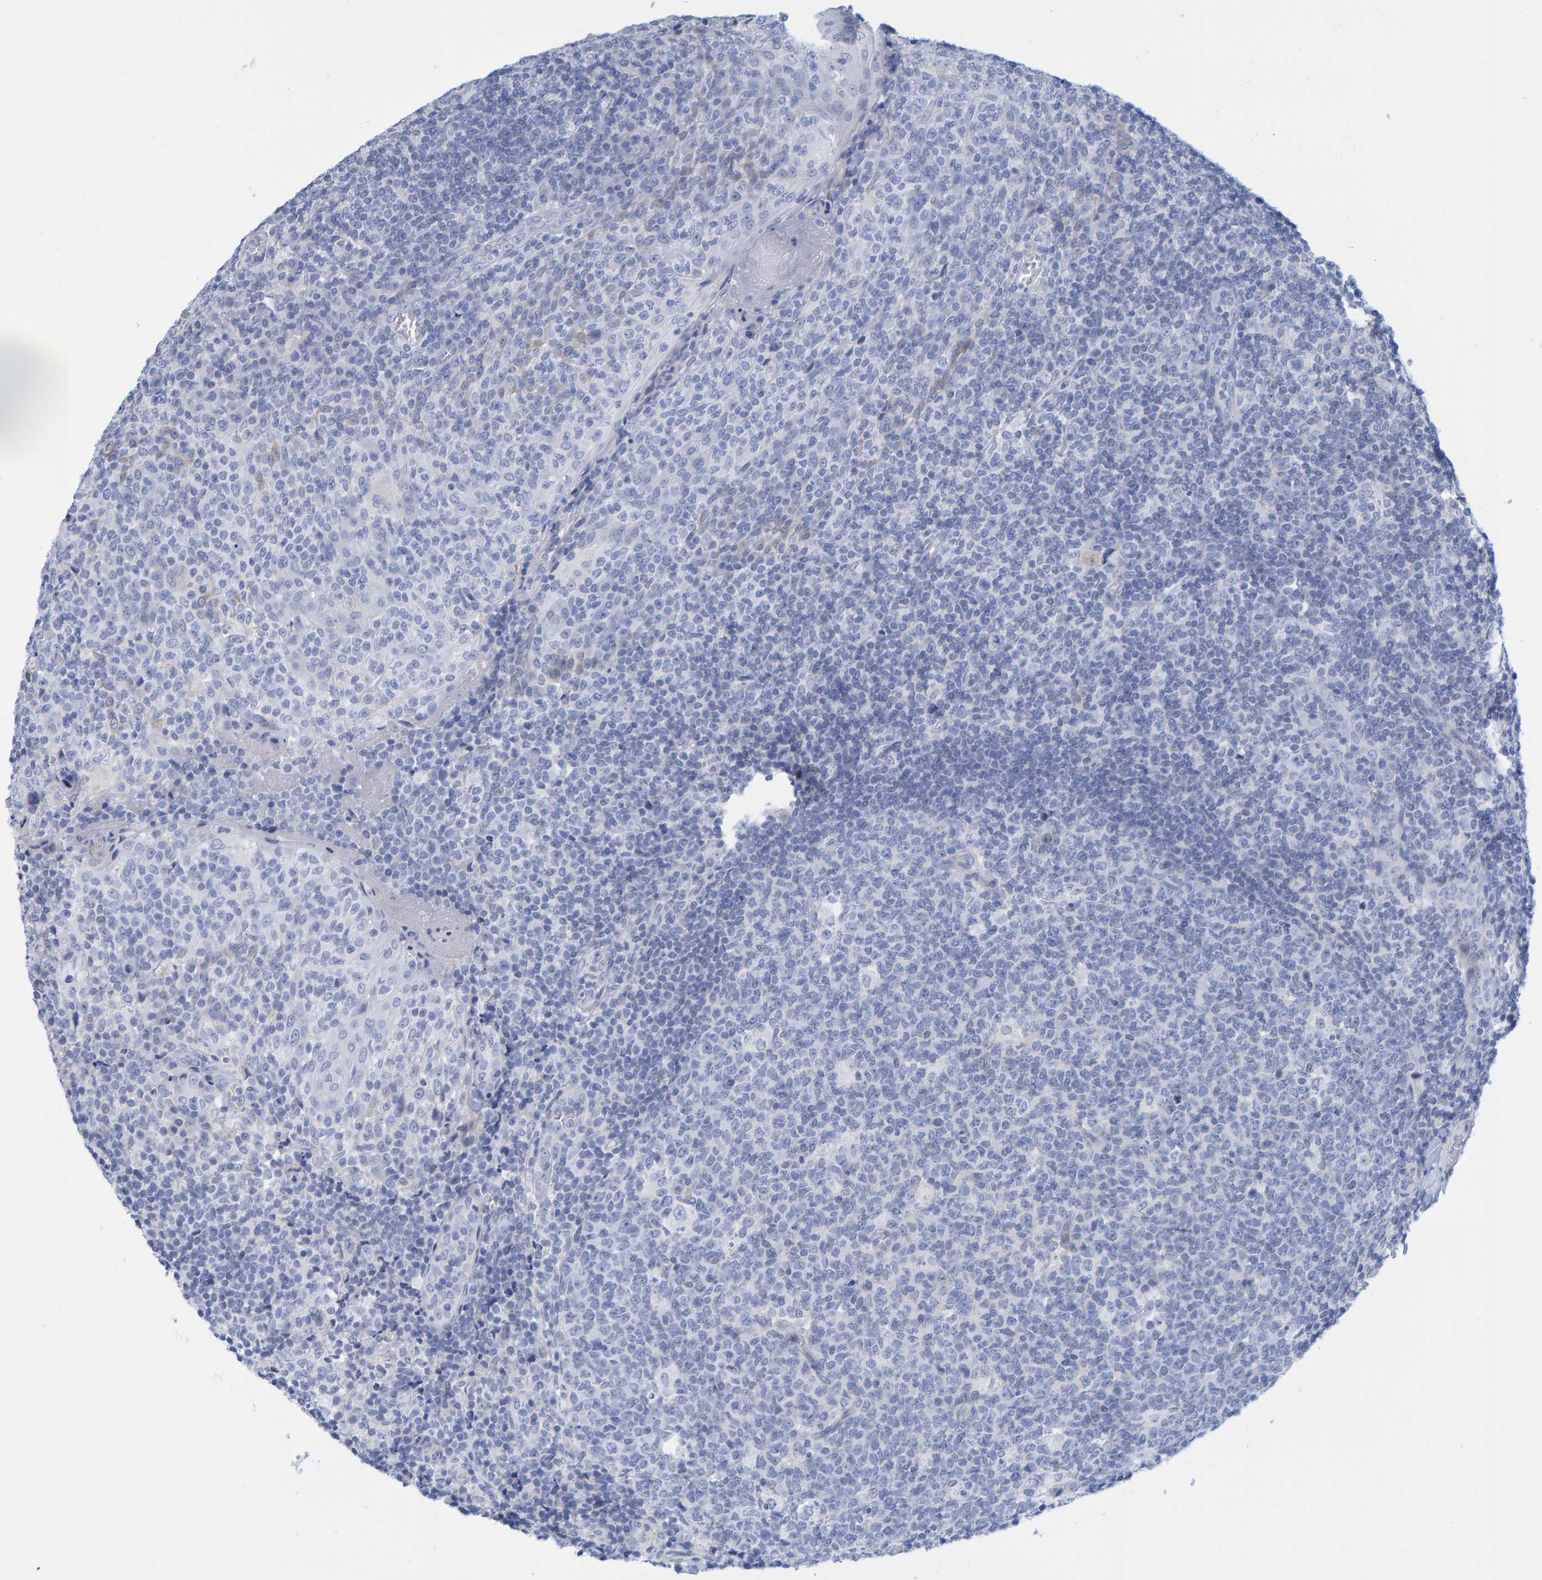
{"staining": {"intensity": "negative", "quantity": "none", "location": "none"}, "tissue": "tonsil", "cell_type": "Germinal center cells", "image_type": "normal", "snomed": [{"axis": "morphology", "description": "Normal tissue, NOS"}, {"axis": "topography", "description": "Tonsil"}], "caption": "The immunohistochemistry histopathology image has no significant positivity in germinal center cells of tonsil.", "gene": "KLHL11", "patient": {"sex": "female", "age": 19}}